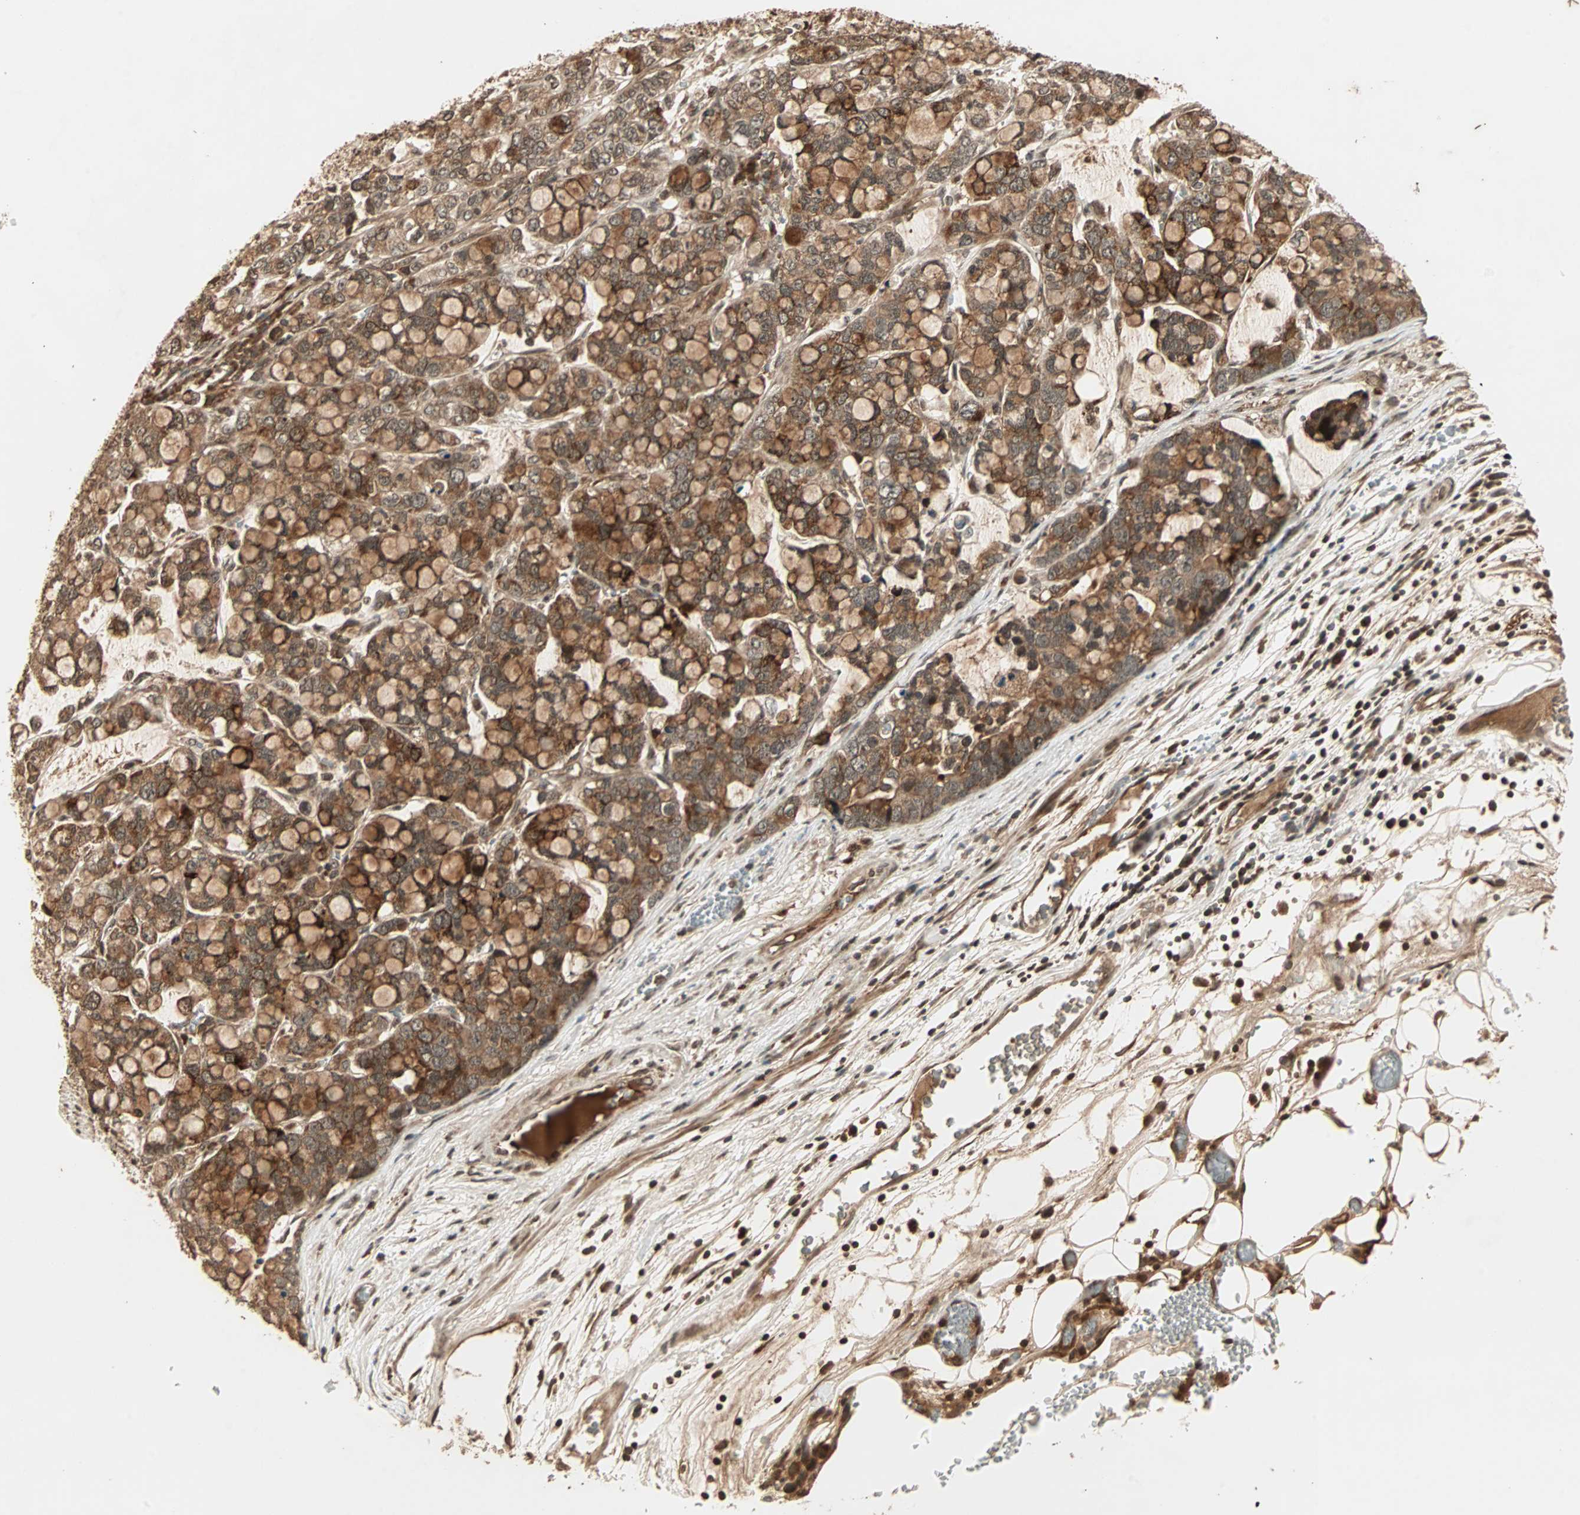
{"staining": {"intensity": "strong", "quantity": ">75%", "location": "cytoplasmic/membranous"}, "tissue": "stomach cancer", "cell_type": "Tumor cells", "image_type": "cancer", "snomed": [{"axis": "morphology", "description": "Adenocarcinoma, NOS"}, {"axis": "topography", "description": "Stomach, lower"}], "caption": "Adenocarcinoma (stomach) was stained to show a protein in brown. There is high levels of strong cytoplasmic/membranous expression in approximately >75% of tumor cells. The staining was performed using DAB to visualize the protein expression in brown, while the nuclei were stained in blue with hematoxylin (Magnification: 20x).", "gene": "RFFL", "patient": {"sex": "male", "age": 84}}